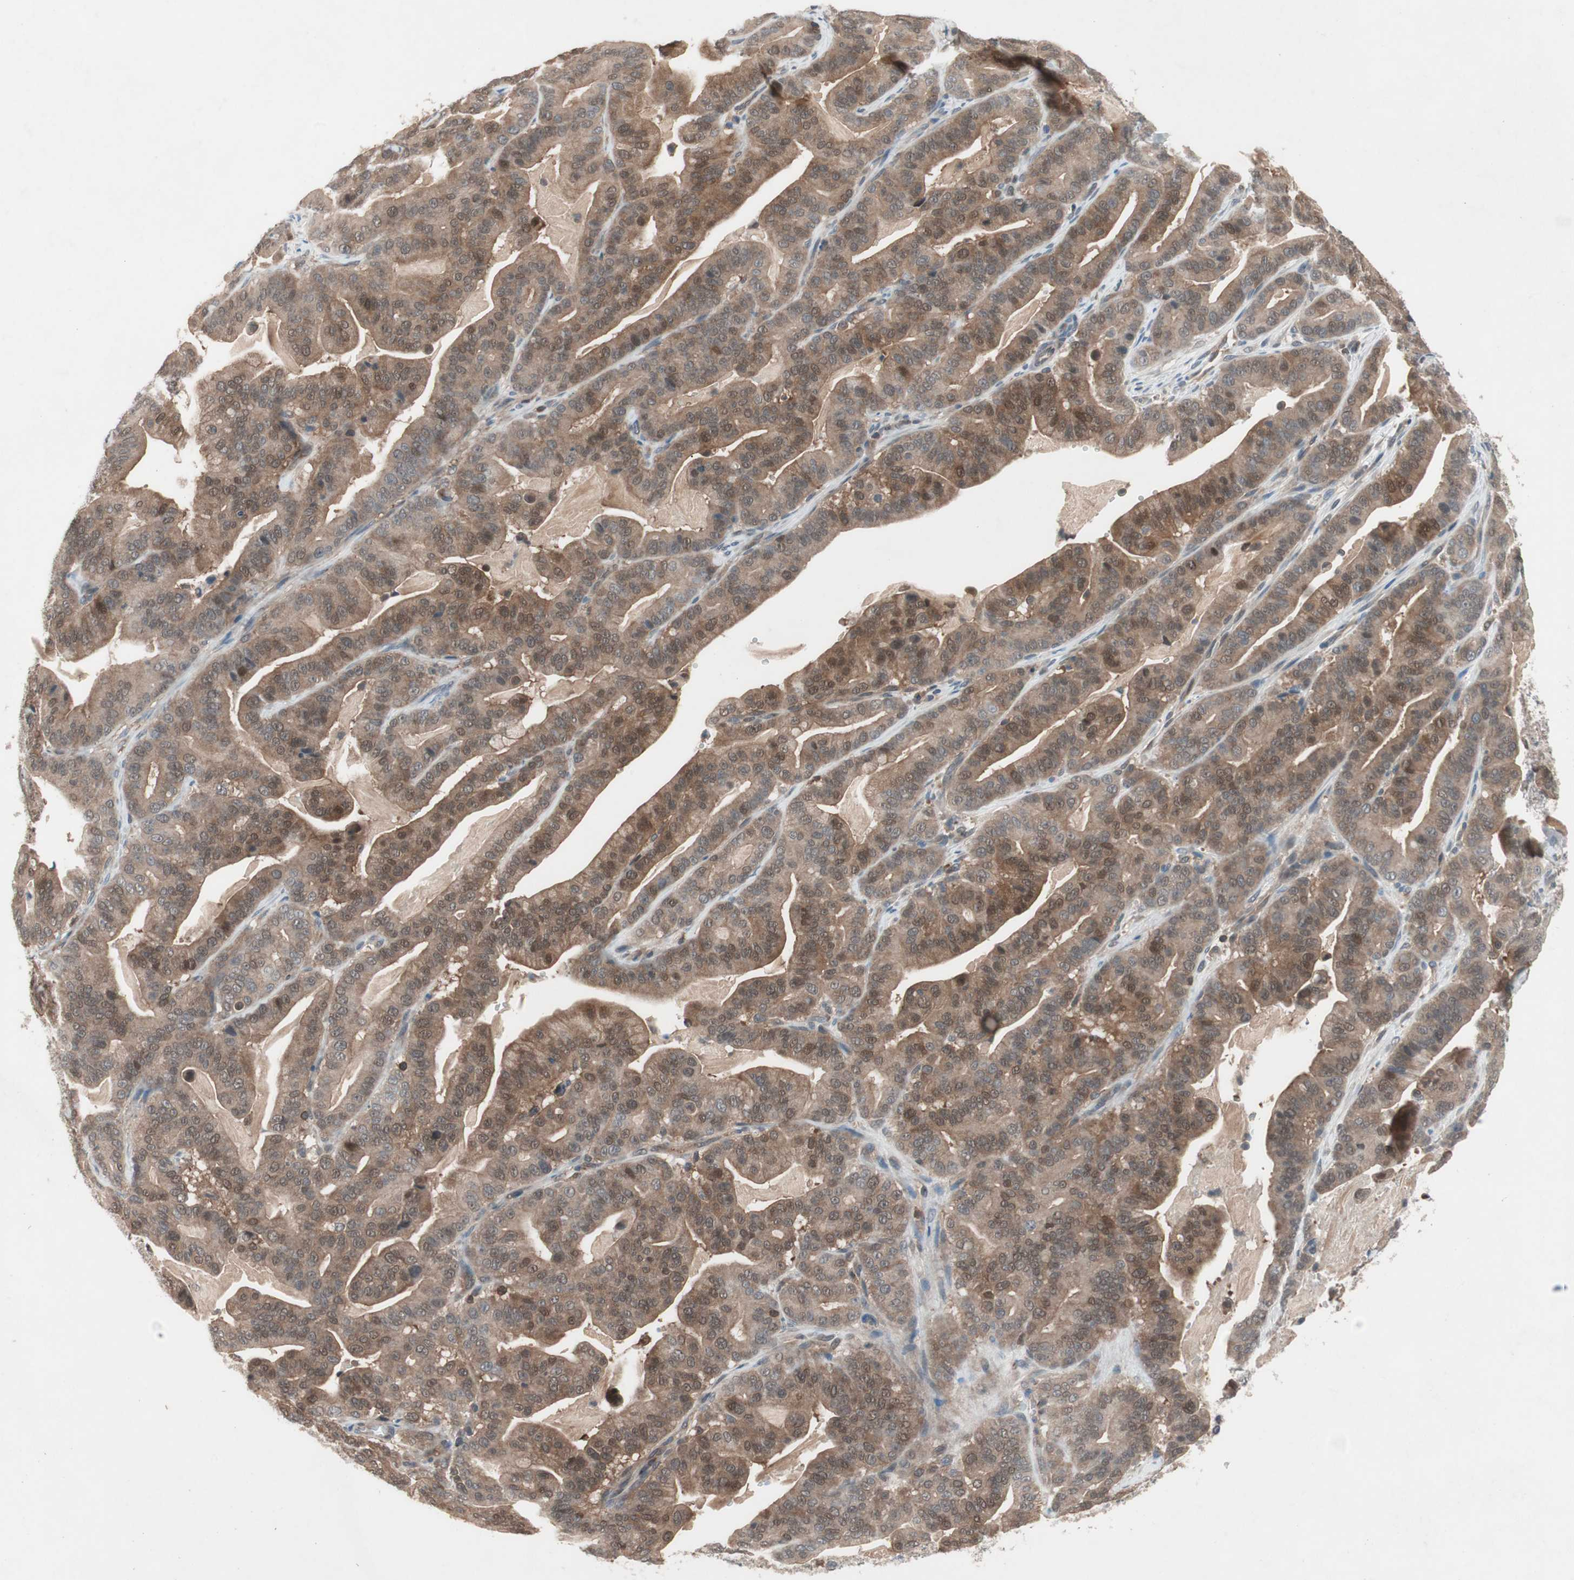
{"staining": {"intensity": "moderate", "quantity": ">75%", "location": "cytoplasmic/membranous"}, "tissue": "pancreatic cancer", "cell_type": "Tumor cells", "image_type": "cancer", "snomed": [{"axis": "morphology", "description": "Adenocarcinoma, NOS"}, {"axis": "topography", "description": "Pancreas"}], "caption": "Immunohistochemistry (IHC) (DAB) staining of adenocarcinoma (pancreatic) reveals moderate cytoplasmic/membranous protein staining in about >75% of tumor cells.", "gene": "GALT", "patient": {"sex": "male", "age": 63}}